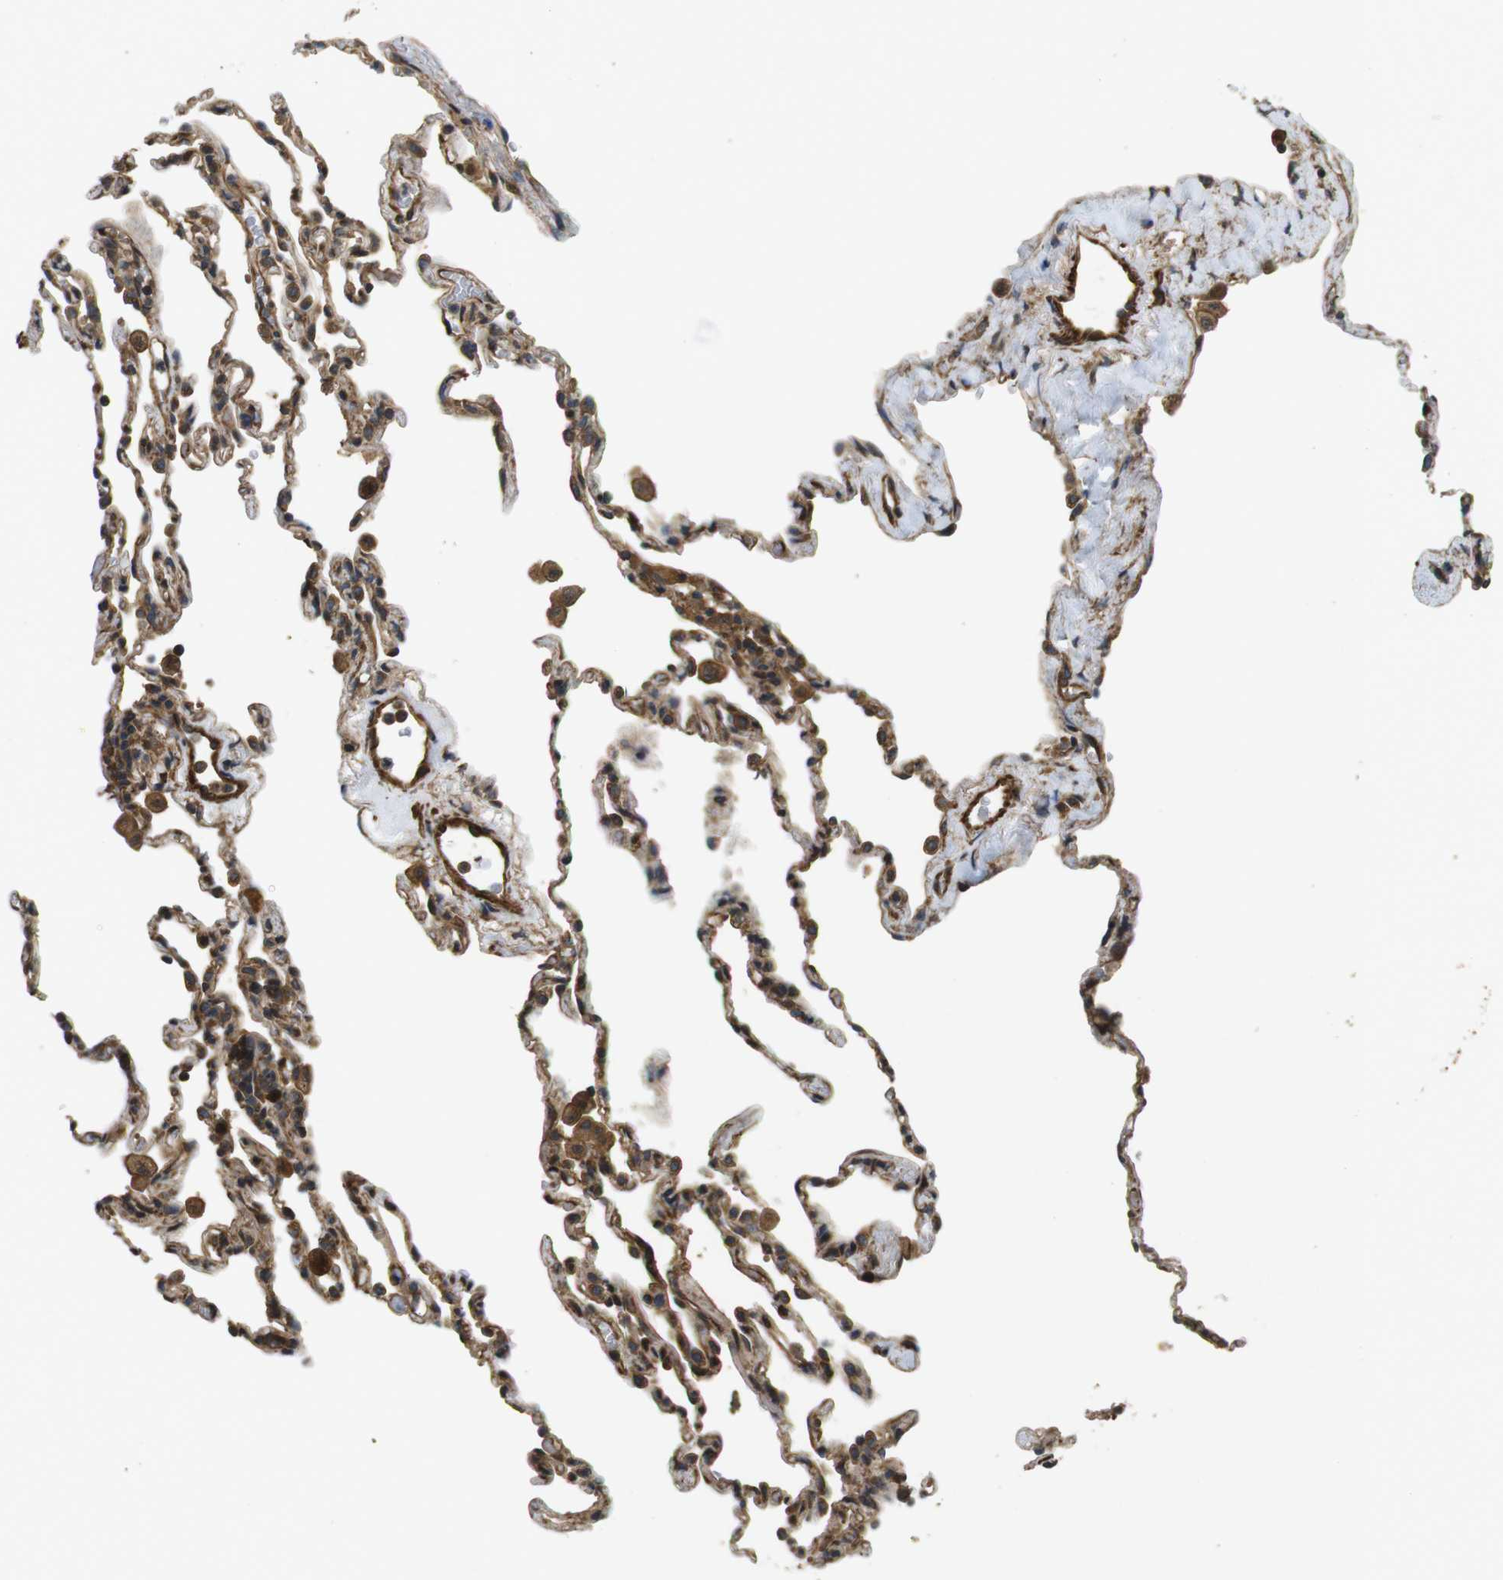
{"staining": {"intensity": "strong", "quantity": ">75%", "location": "cytoplasmic/membranous"}, "tissue": "lung", "cell_type": "Alveolar cells", "image_type": "normal", "snomed": [{"axis": "morphology", "description": "Normal tissue, NOS"}, {"axis": "topography", "description": "Lung"}], "caption": "Unremarkable lung was stained to show a protein in brown. There is high levels of strong cytoplasmic/membranous expression in approximately >75% of alveolar cells. The protein of interest is stained brown, and the nuclei are stained in blue (DAB IHC with brightfield microscopy, high magnification).", "gene": "BNIP3", "patient": {"sex": "male", "age": 59}}